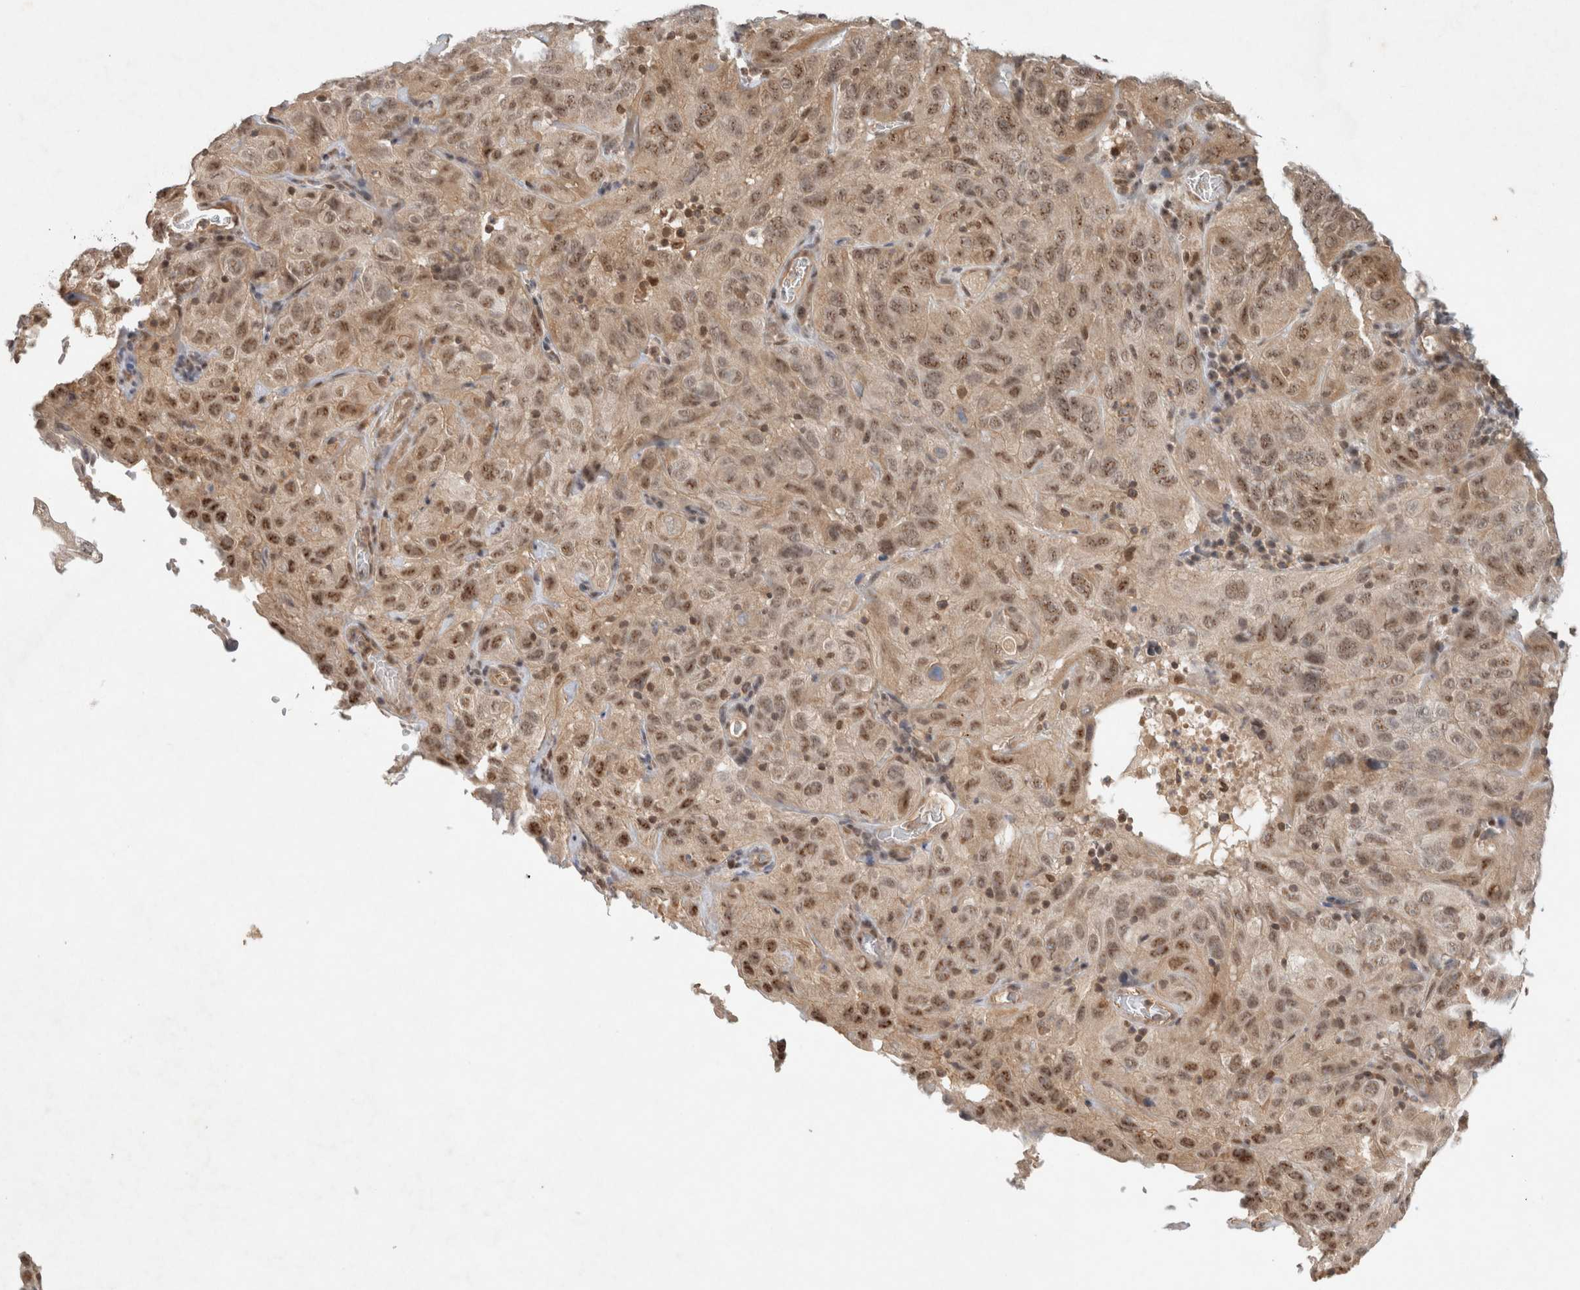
{"staining": {"intensity": "moderate", "quantity": ">75%", "location": "cytoplasmic/membranous,nuclear"}, "tissue": "cervical cancer", "cell_type": "Tumor cells", "image_type": "cancer", "snomed": [{"axis": "morphology", "description": "Squamous cell carcinoma, NOS"}, {"axis": "topography", "description": "Cervix"}], "caption": "A medium amount of moderate cytoplasmic/membranous and nuclear staining is seen in approximately >75% of tumor cells in cervical cancer tissue. The protein of interest is stained brown, and the nuclei are stained in blue (DAB IHC with brightfield microscopy, high magnification).", "gene": "CAAP1", "patient": {"sex": "female", "age": 32}}